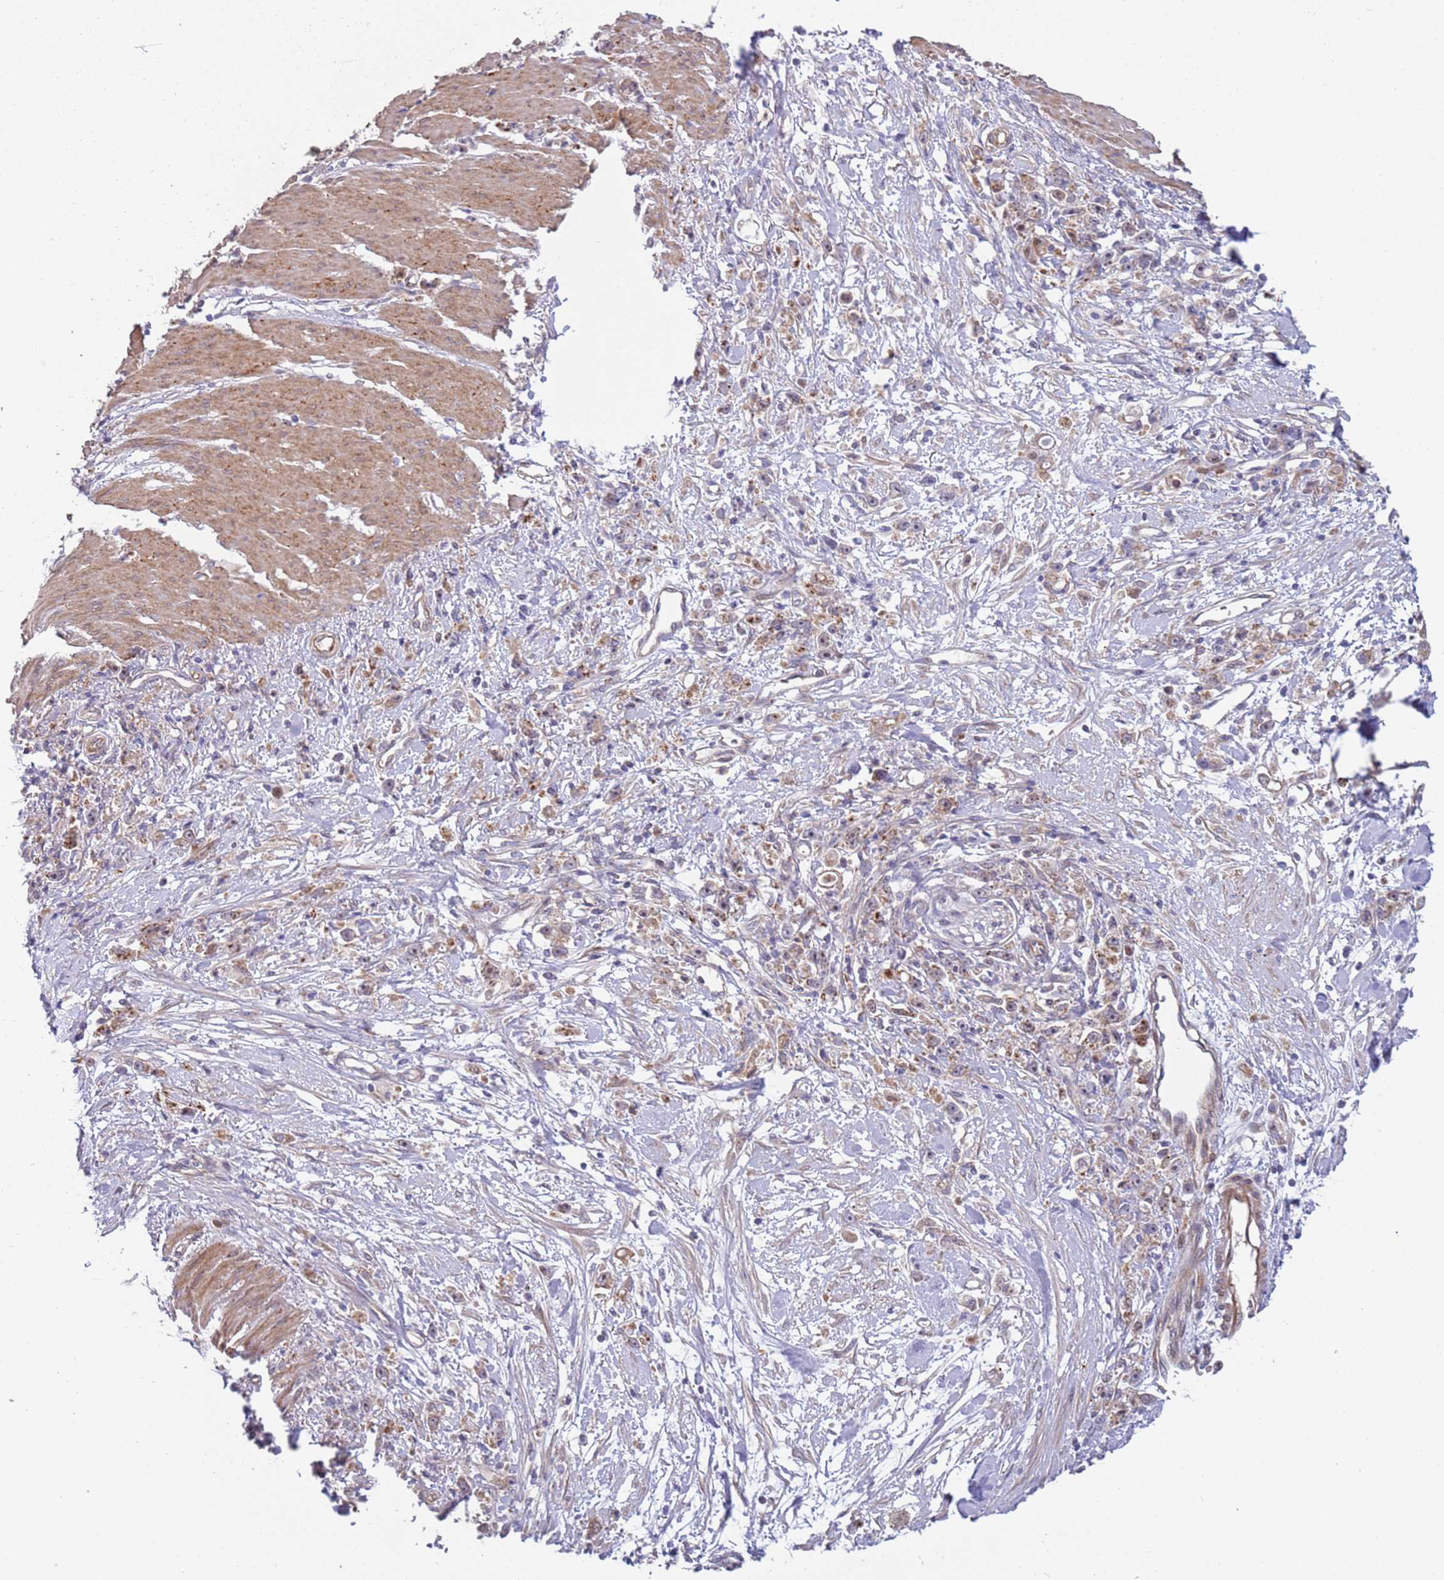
{"staining": {"intensity": "weak", "quantity": ">75%", "location": "cytoplasmic/membranous"}, "tissue": "stomach cancer", "cell_type": "Tumor cells", "image_type": "cancer", "snomed": [{"axis": "morphology", "description": "Adenocarcinoma, NOS"}, {"axis": "topography", "description": "Stomach"}], "caption": "A micrograph showing weak cytoplasmic/membranous positivity in approximately >75% of tumor cells in stomach cancer, as visualized by brown immunohistochemical staining.", "gene": "ITGB6", "patient": {"sex": "female", "age": 59}}